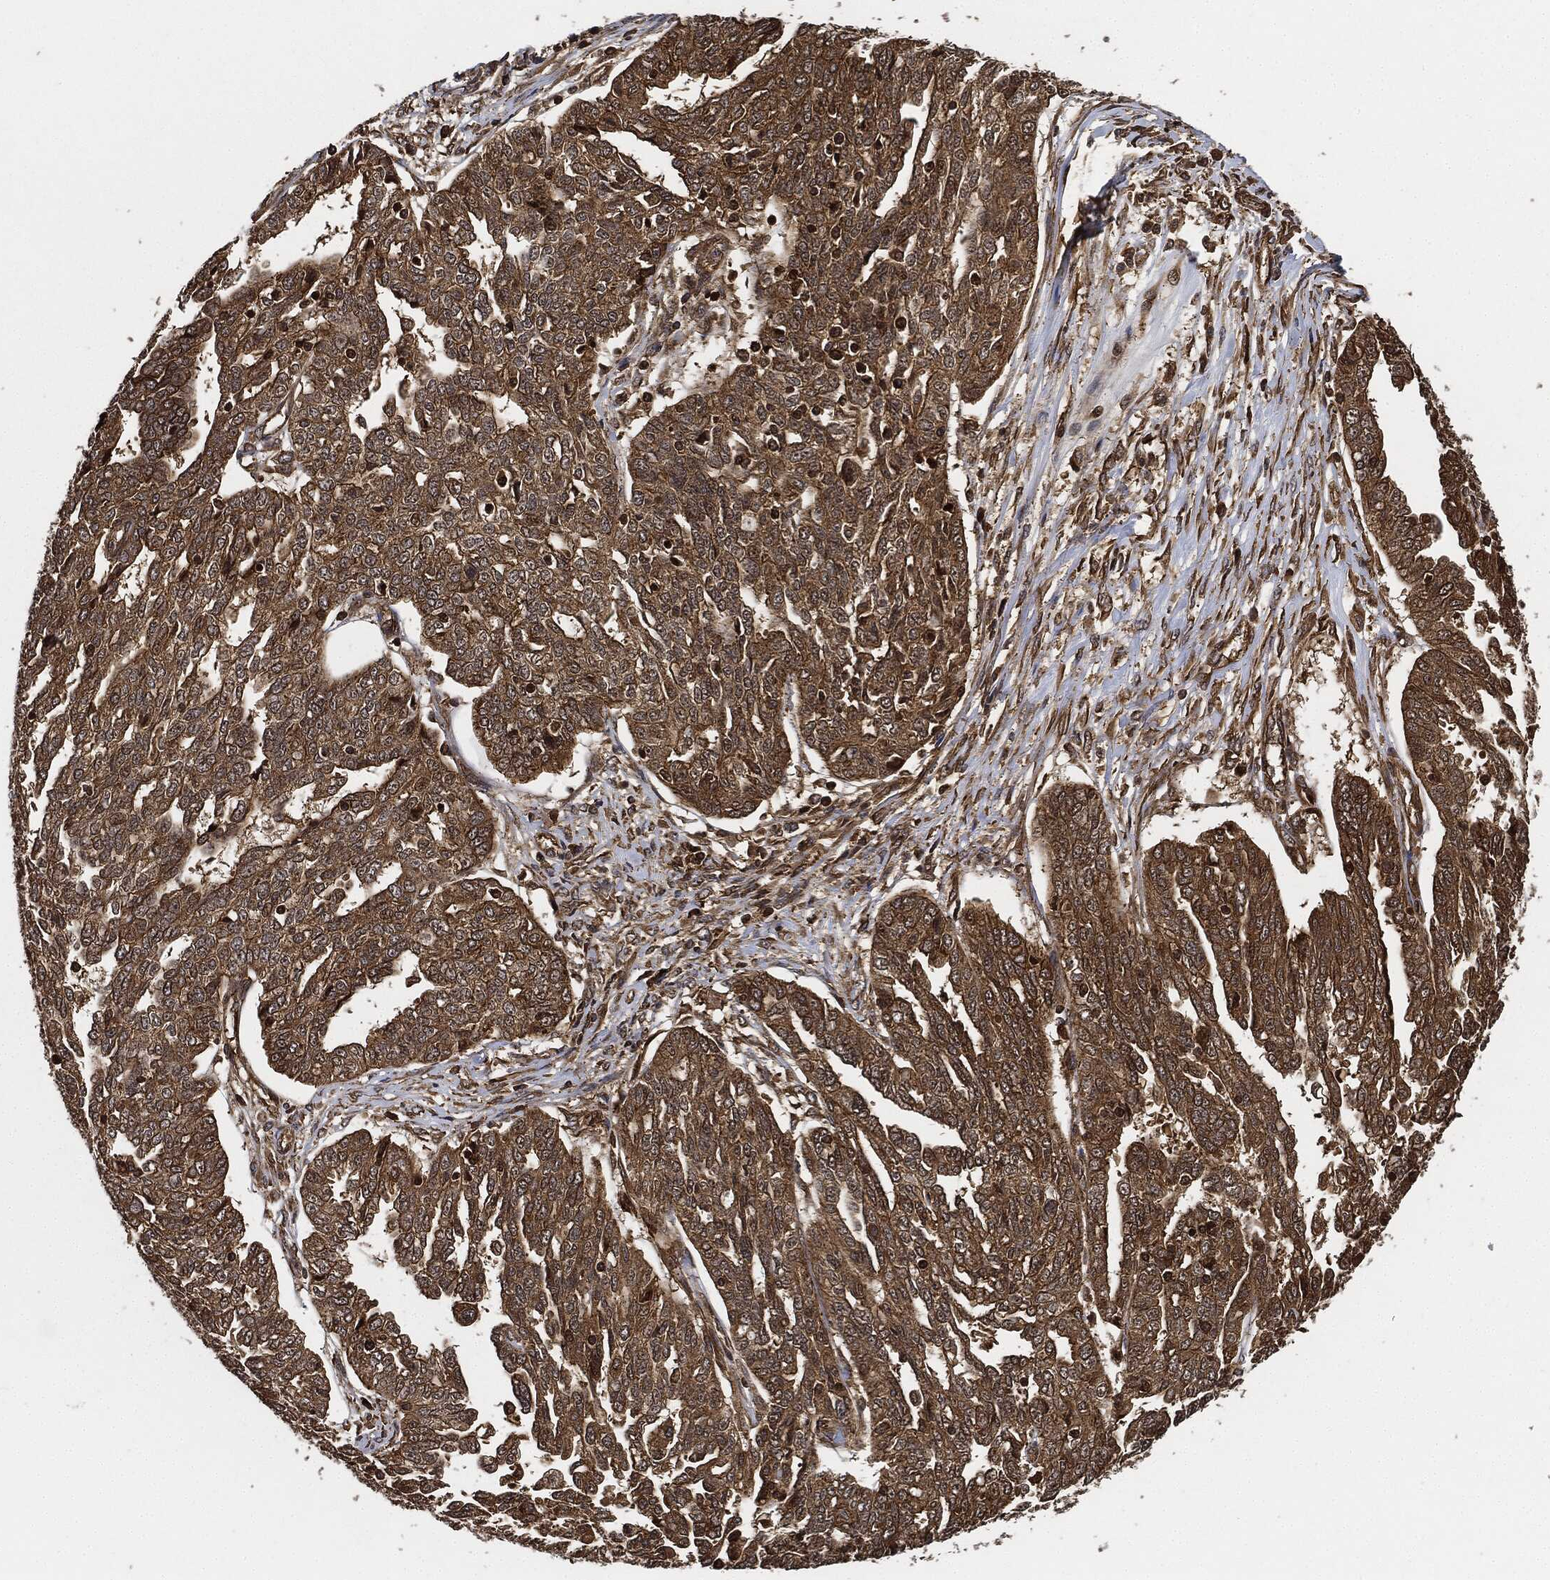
{"staining": {"intensity": "strong", "quantity": ">75%", "location": "cytoplasmic/membranous"}, "tissue": "ovarian cancer", "cell_type": "Tumor cells", "image_type": "cancer", "snomed": [{"axis": "morphology", "description": "Cystadenocarcinoma, serous, NOS"}, {"axis": "topography", "description": "Ovary"}], "caption": "Immunohistochemical staining of human serous cystadenocarcinoma (ovarian) reveals strong cytoplasmic/membranous protein positivity in about >75% of tumor cells.", "gene": "CEP290", "patient": {"sex": "female", "age": 67}}